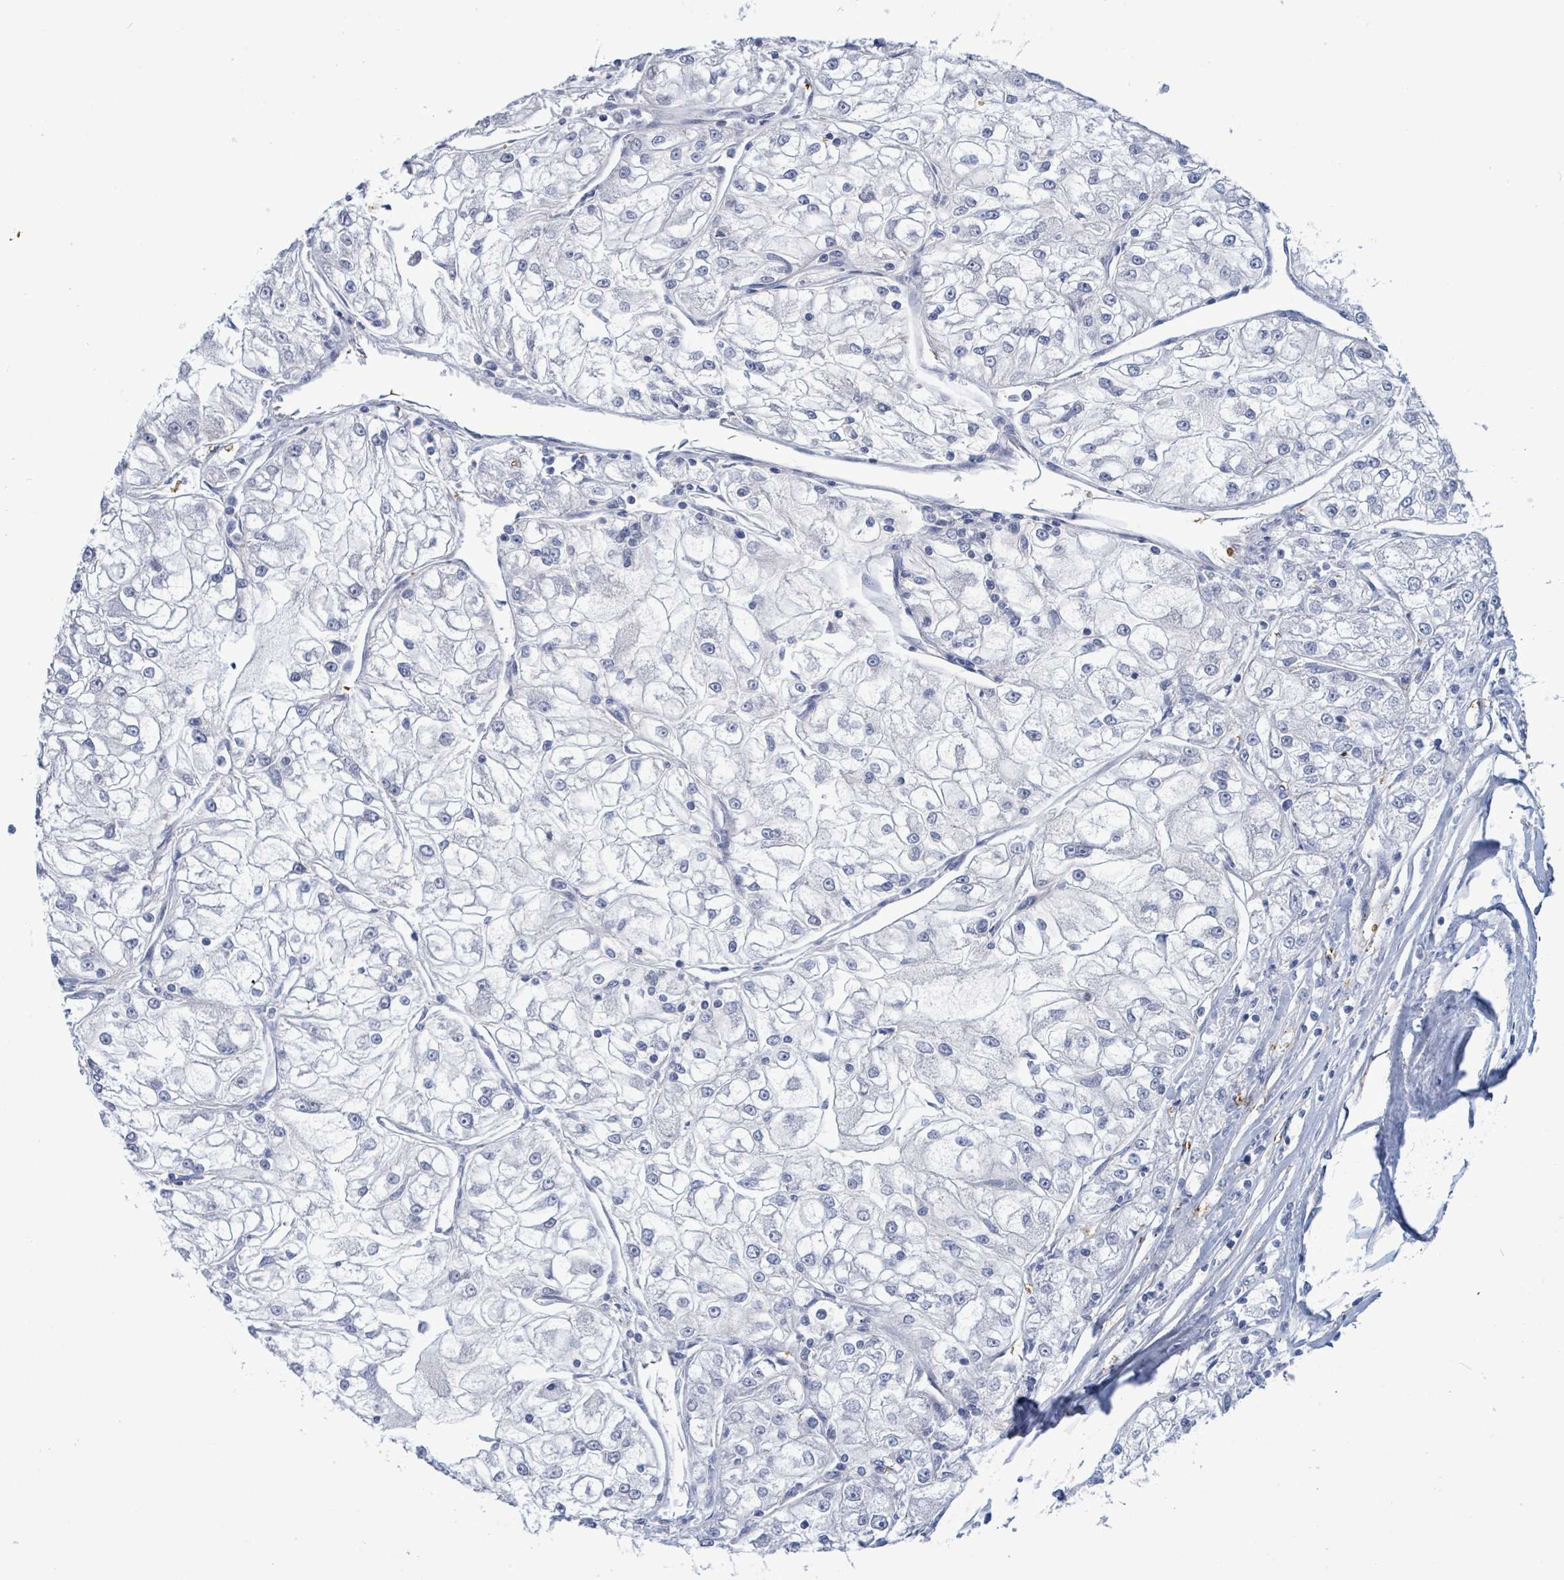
{"staining": {"intensity": "negative", "quantity": "none", "location": "none"}, "tissue": "renal cancer", "cell_type": "Tumor cells", "image_type": "cancer", "snomed": [{"axis": "morphology", "description": "Adenocarcinoma, NOS"}, {"axis": "topography", "description": "Kidney"}], "caption": "IHC of adenocarcinoma (renal) reveals no staining in tumor cells.", "gene": "PRKRIP1", "patient": {"sex": "female", "age": 72}}